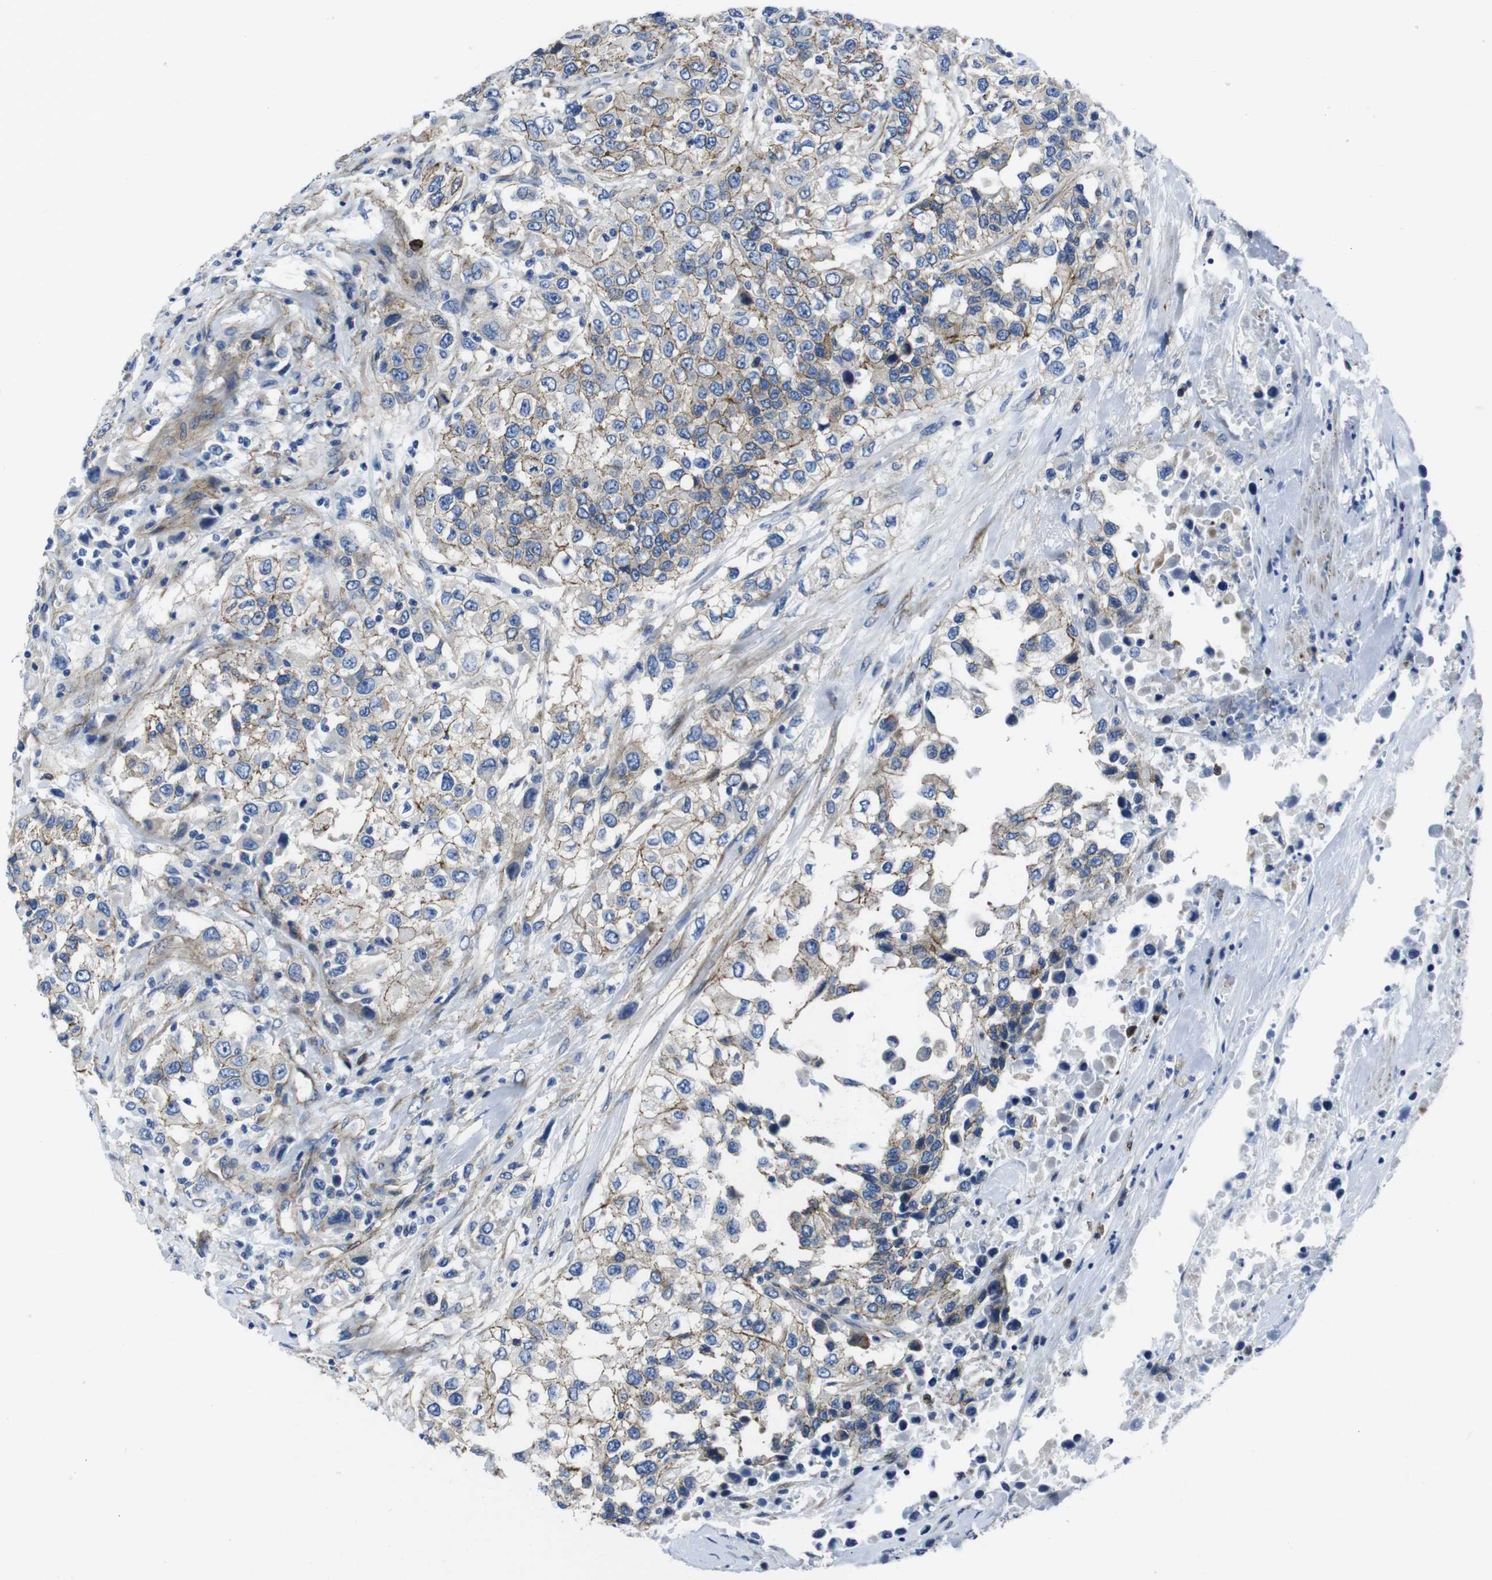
{"staining": {"intensity": "moderate", "quantity": "<25%", "location": "cytoplasmic/membranous"}, "tissue": "urothelial cancer", "cell_type": "Tumor cells", "image_type": "cancer", "snomed": [{"axis": "morphology", "description": "Urothelial carcinoma, High grade"}, {"axis": "topography", "description": "Urinary bladder"}], "caption": "DAB (3,3'-diaminobenzidine) immunohistochemical staining of human urothelial cancer reveals moderate cytoplasmic/membranous protein expression in approximately <25% of tumor cells. (Stains: DAB (3,3'-diaminobenzidine) in brown, nuclei in blue, Microscopy: brightfield microscopy at high magnification).", "gene": "NUMB", "patient": {"sex": "female", "age": 80}}